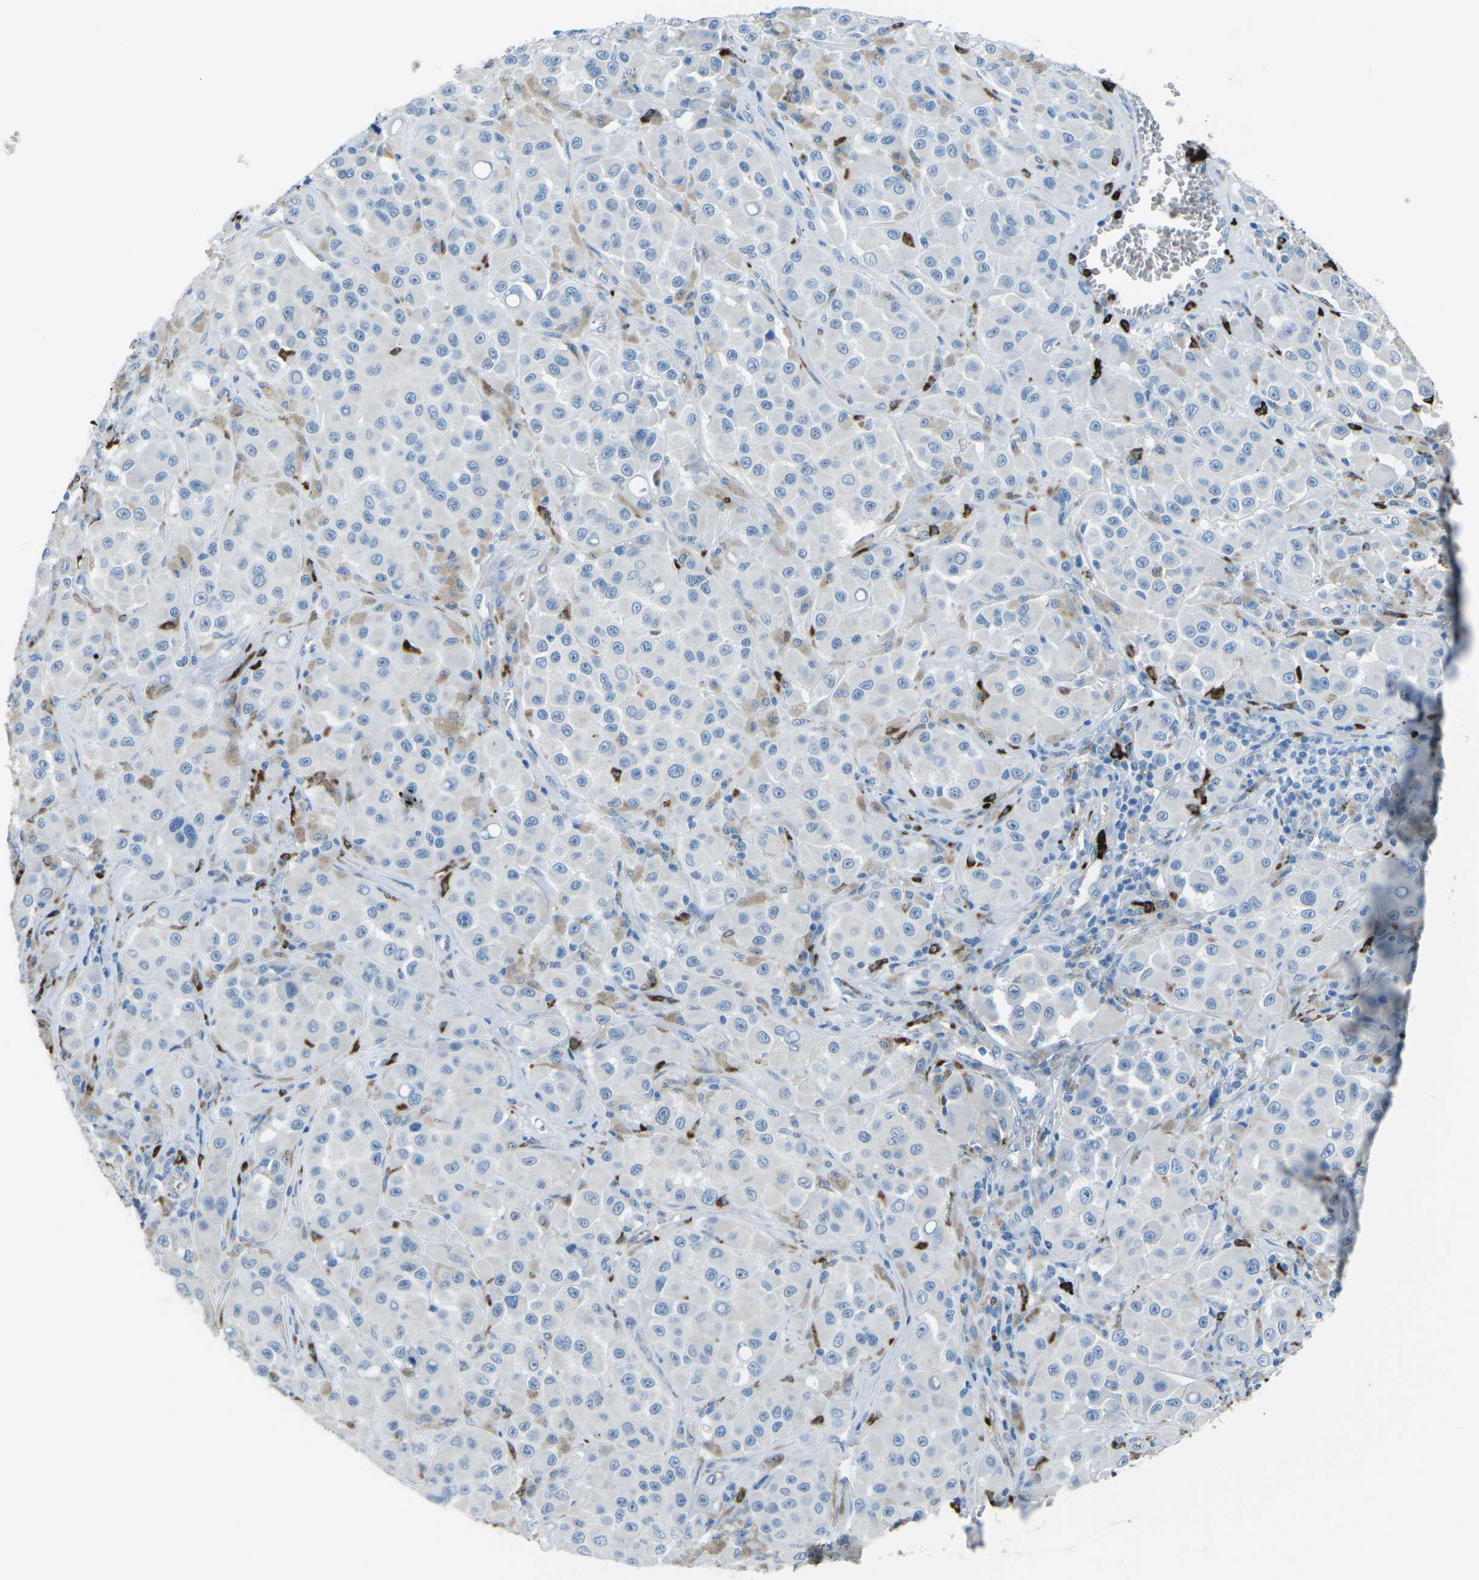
{"staining": {"intensity": "negative", "quantity": "none", "location": "none"}, "tissue": "melanoma", "cell_type": "Tumor cells", "image_type": "cancer", "snomed": [{"axis": "morphology", "description": "Malignant melanoma, NOS"}, {"axis": "topography", "description": "Skin"}], "caption": "Malignant melanoma stained for a protein using IHC exhibits no positivity tumor cells.", "gene": "FCN1", "patient": {"sex": "male", "age": 84}}